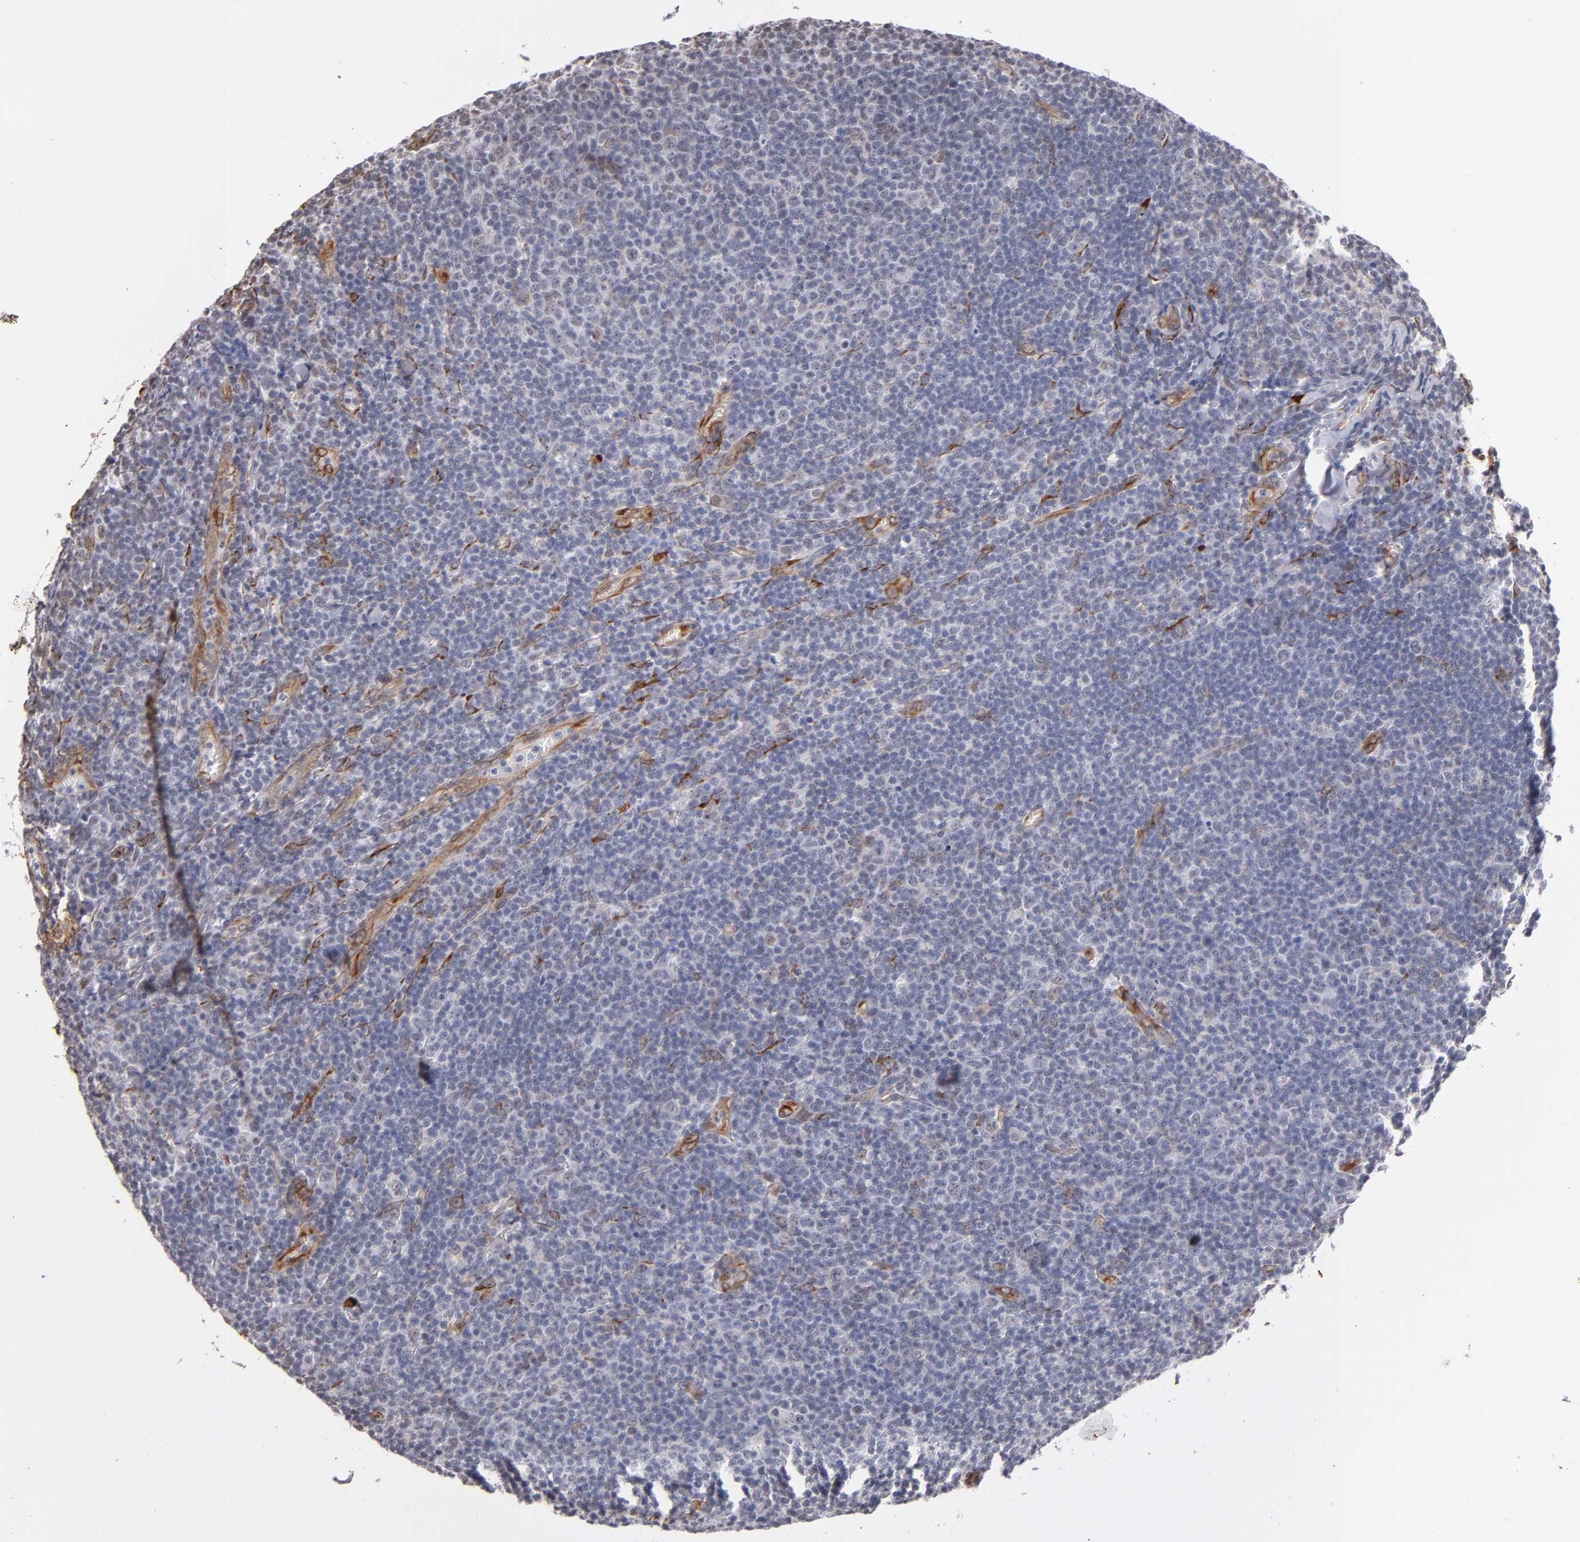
{"staining": {"intensity": "negative", "quantity": "none", "location": "none"}, "tissue": "lymphoma", "cell_type": "Tumor cells", "image_type": "cancer", "snomed": [{"axis": "morphology", "description": "Malignant lymphoma, non-Hodgkin's type, Low grade"}, {"axis": "topography", "description": "Lymph node"}], "caption": "Lymphoma was stained to show a protein in brown. There is no significant positivity in tumor cells.", "gene": "LAMC1", "patient": {"sex": "male", "age": 74}}